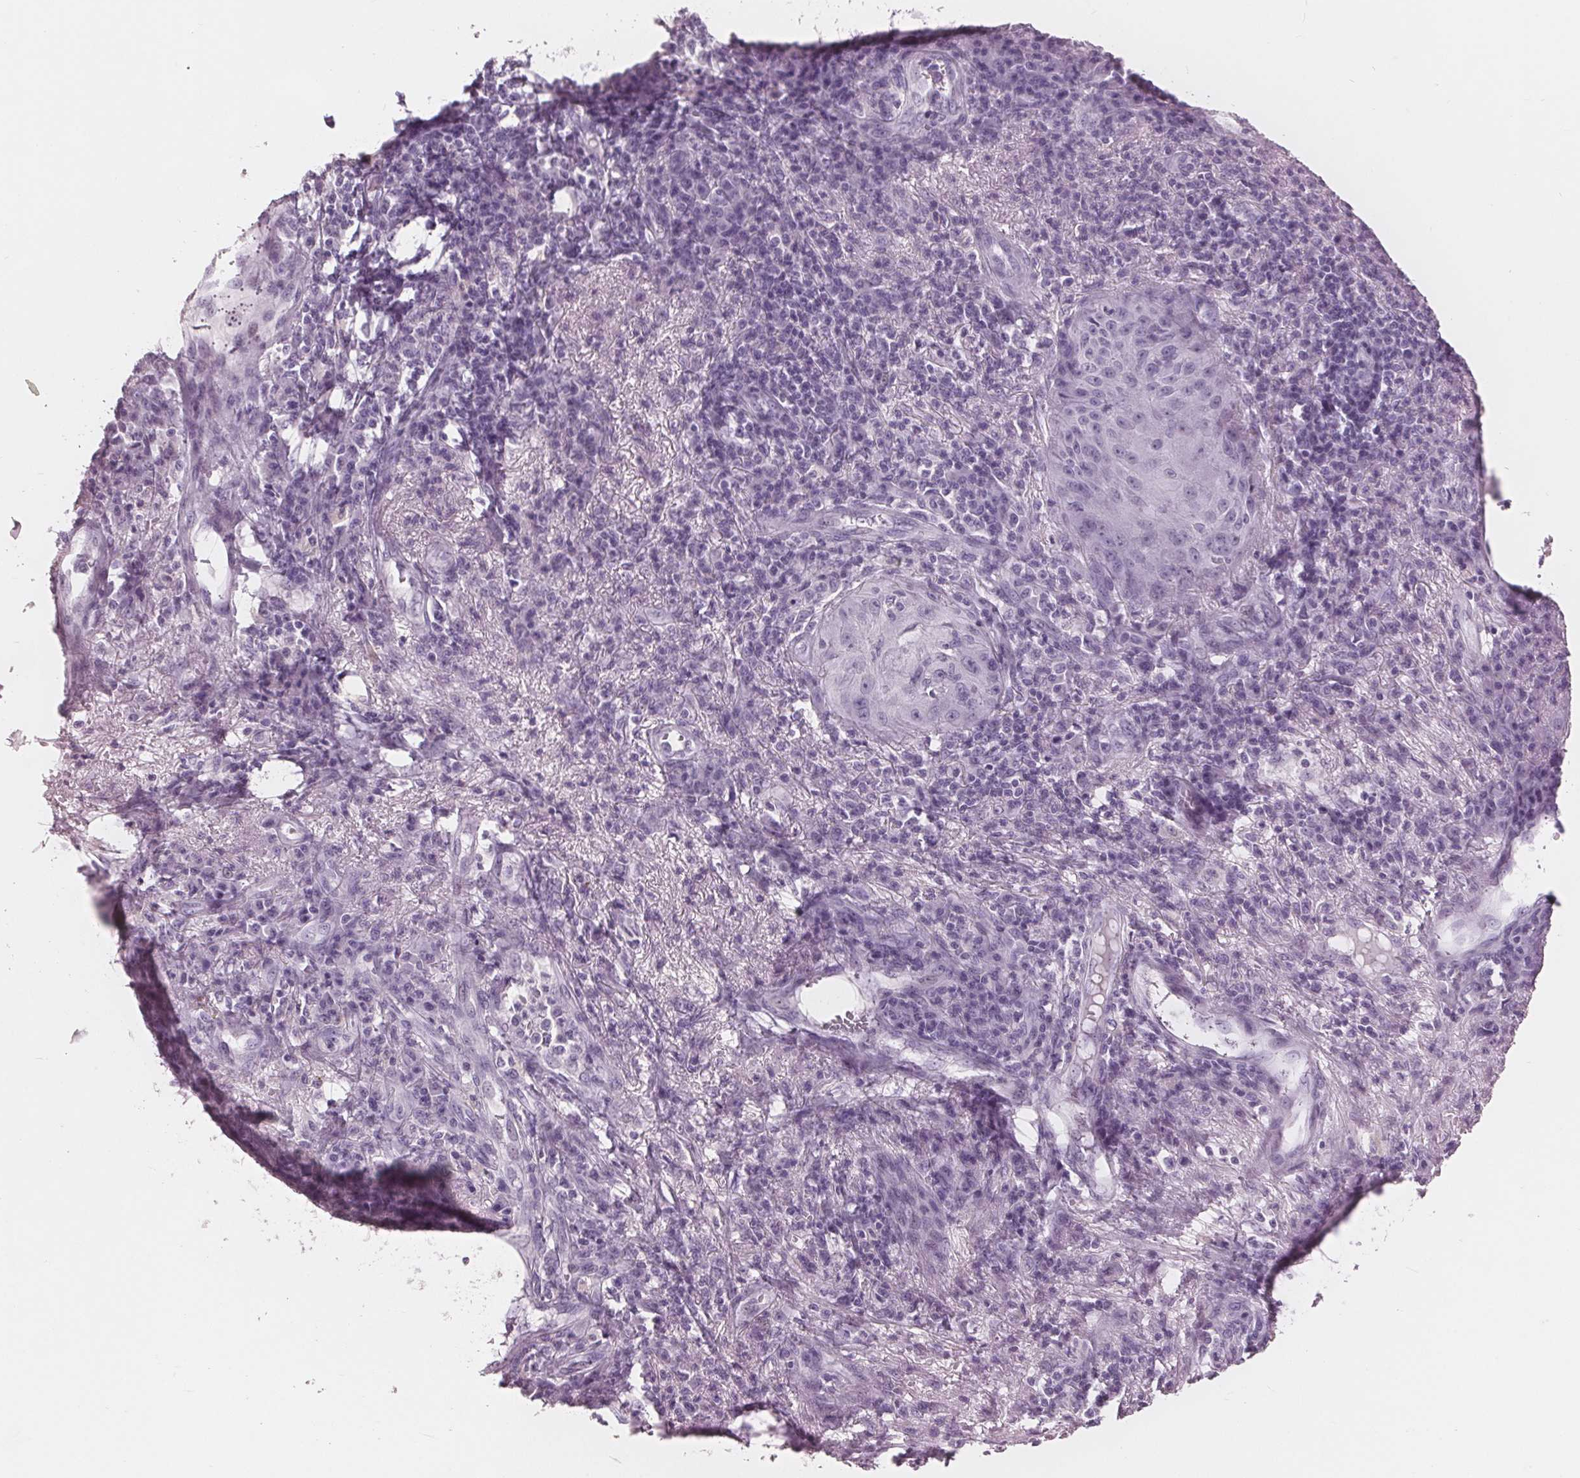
{"staining": {"intensity": "negative", "quantity": "none", "location": "none"}, "tissue": "skin cancer", "cell_type": "Tumor cells", "image_type": "cancer", "snomed": [{"axis": "morphology", "description": "Squamous cell carcinoma, NOS"}, {"axis": "topography", "description": "Skin"}], "caption": "This is an IHC photomicrograph of skin cancer. There is no positivity in tumor cells.", "gene": "AMBP", "patient": {"sex": "male", "age": 70}}